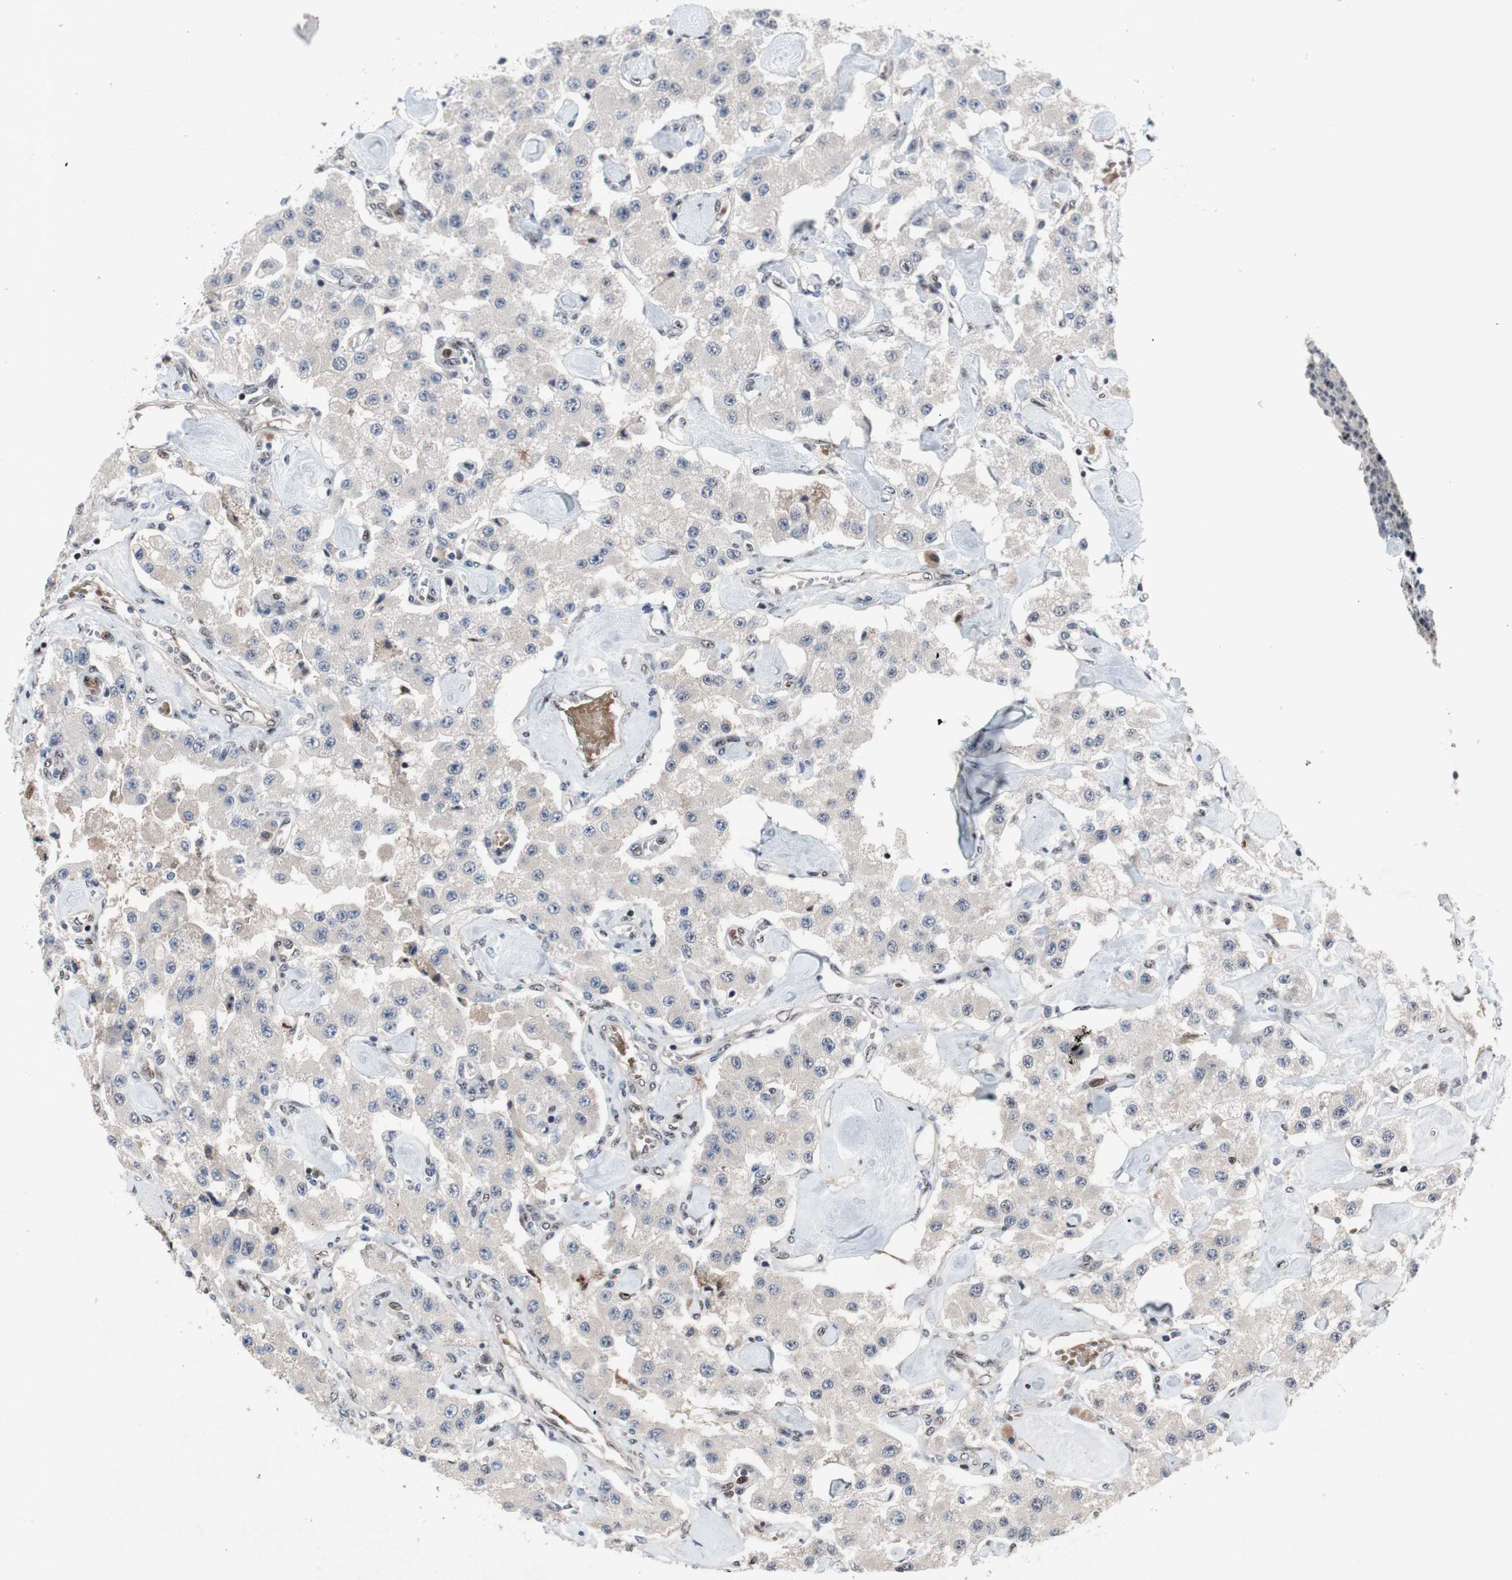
{"staining": {"intensity": "negative", "quantity": "none", "location": "none"}, "tissue": "carcinoid", "cell_type": "Tumor cells", "image_type": "cancer", "snomed": [{"axis": "morphology", "description": "Carcinoid, malignant, NOS"}, {"axis": "topography", "description": "Pancreas"}], "caption": "Immunohistochemistry micrograph of neoplastic tissue: human carcinoid (malignant) stained with DAB displays no significant protein expression in tumor cells.", "gene": "SOX7", "patient": {"sex": "male", "age": 41}}